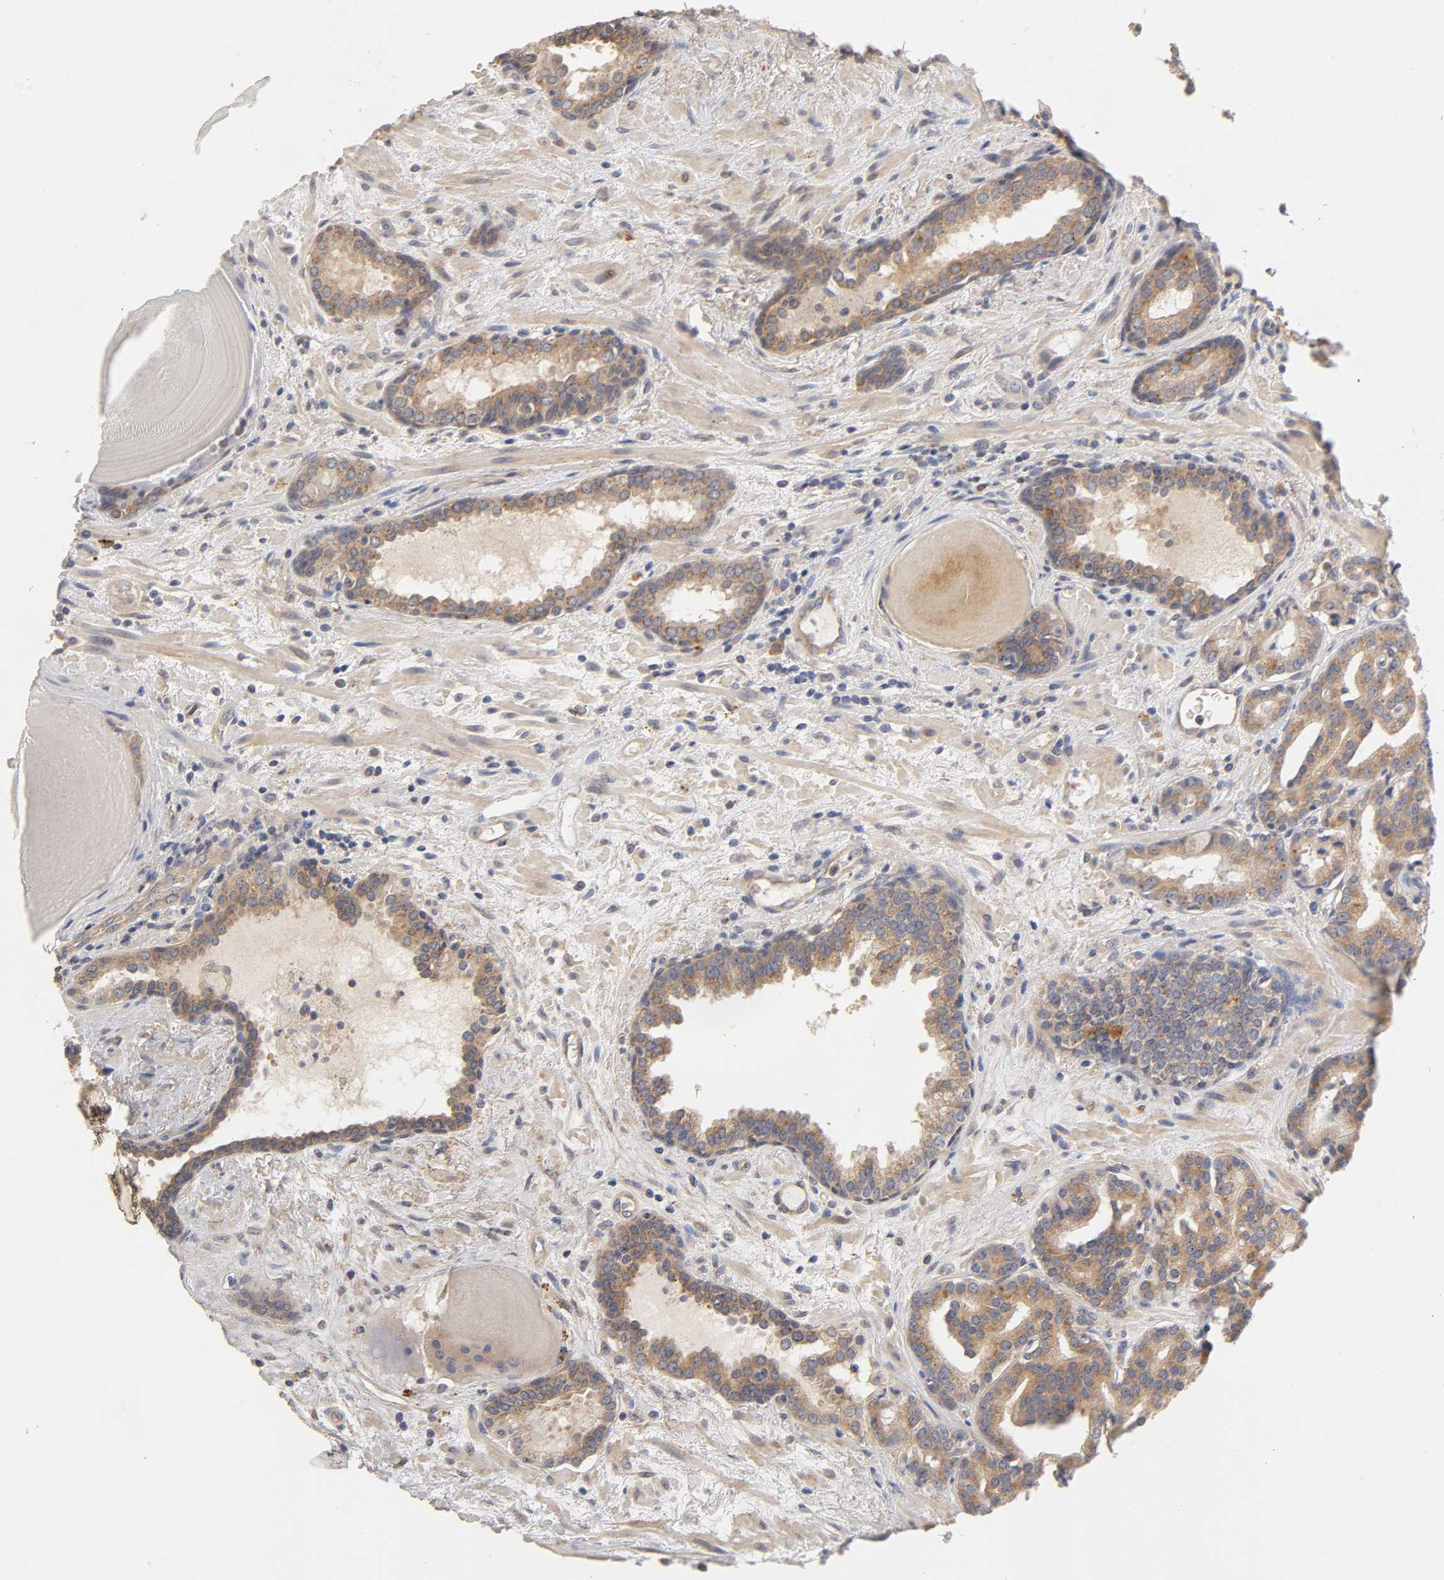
{"staining": {"intensity": "moderate", "quantity": ">75%", "location": "cytoplasmic/membranous"}, "tissue": "prostate cancer", "cell_type": "Tumor cells", "image_type": "cancer", "snomed": [{"axis": "morphology", "description": "Adenocarcinoma, Low grade"}, {"axis": "topography", "description": "Prostate"}], "caption": "IHC photomicrograph of human prostate cancer (low-grade adenocarcinoma) stained for a protein (brown), which demonstrates medium levels of moderate cytoplasmic/membranous expression in approximately >75% of tumor cells.", "gene": "C17orf75", "patient": {"sex": "male", "age": 63}}